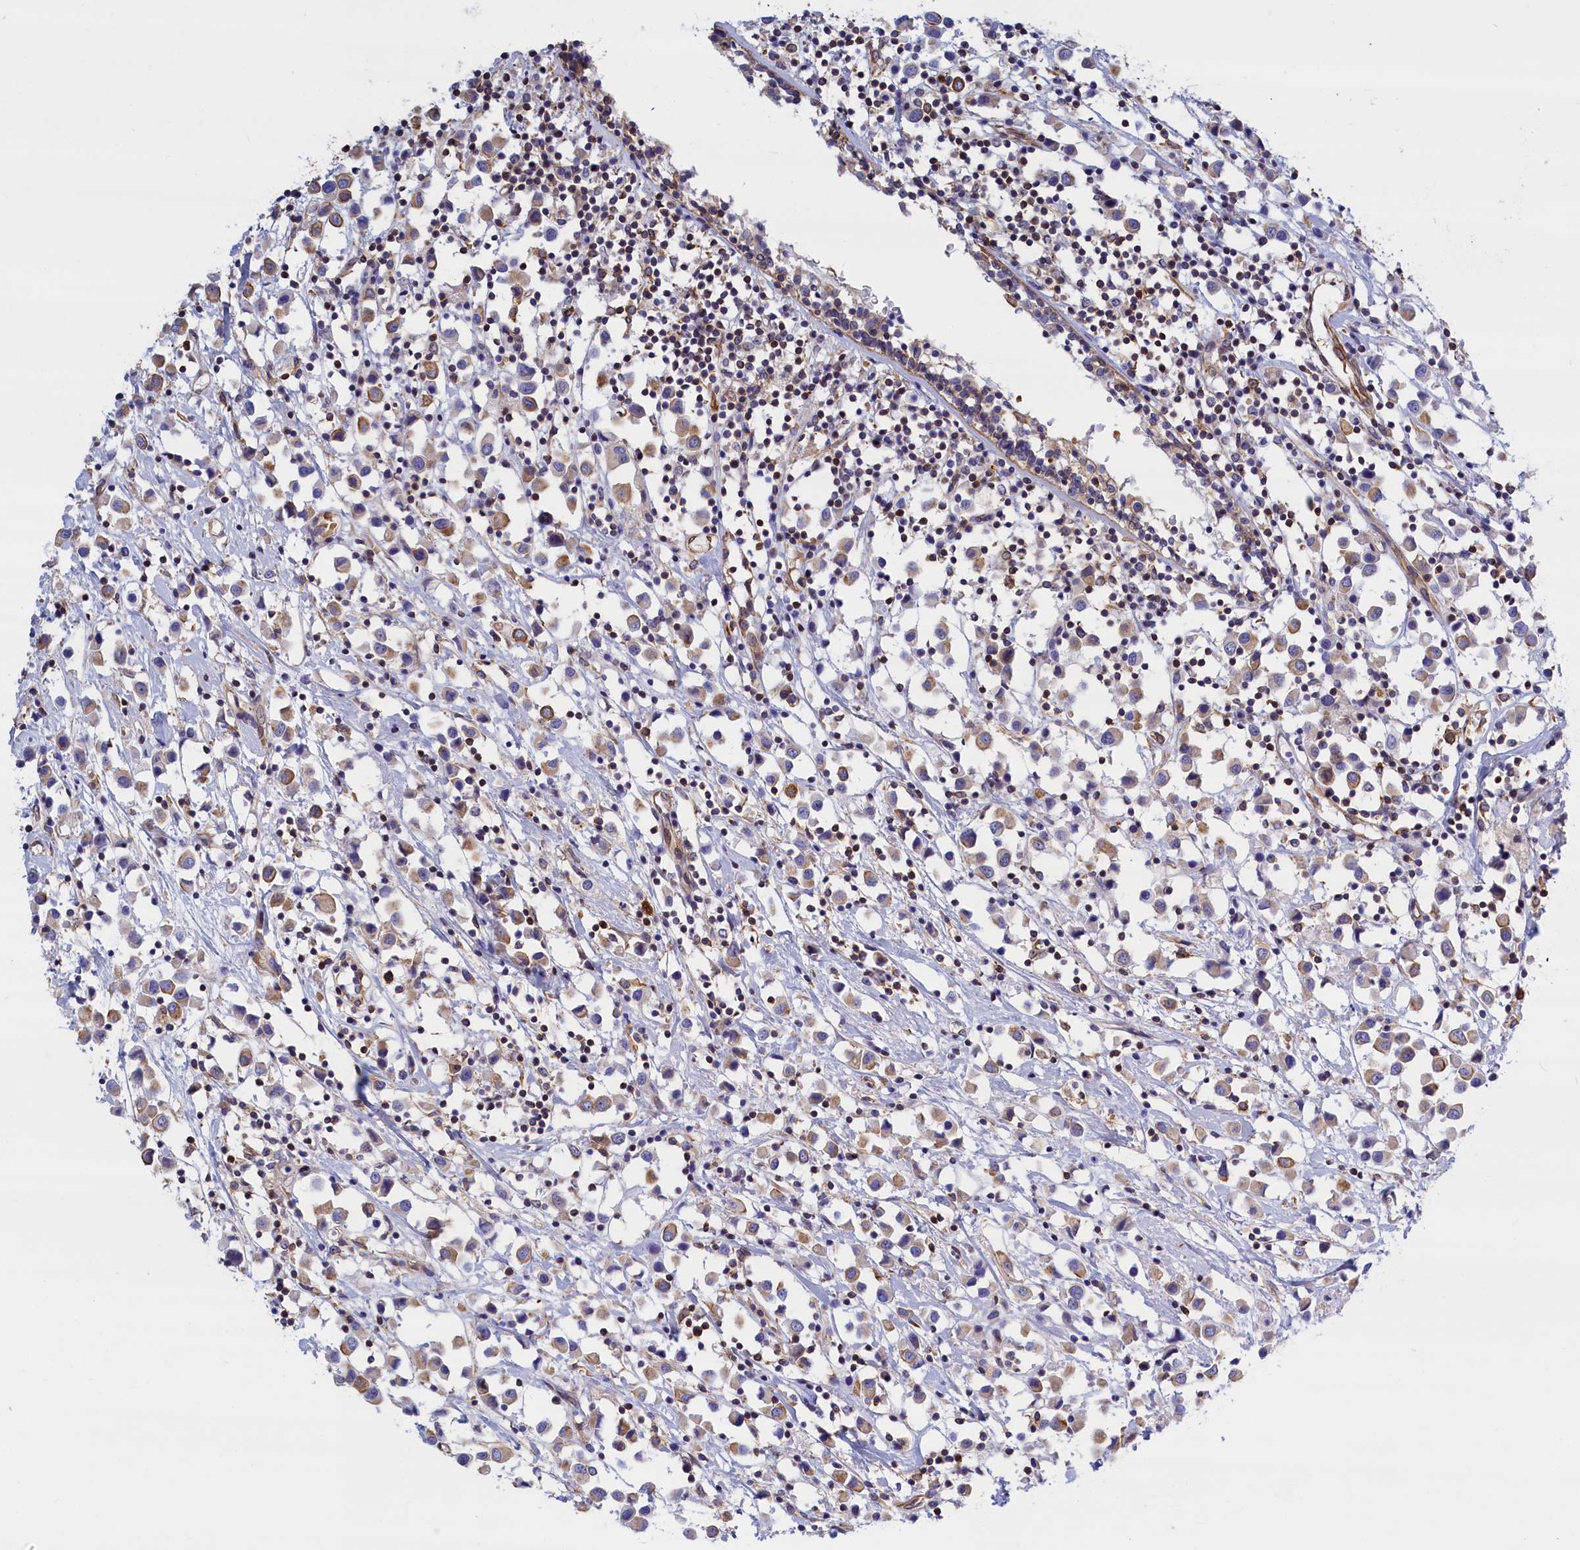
{"staining": {"intensity": "weak", "quantity": "25%-75%", "location": "cytoplasmic/membranous"}, "tissue": "breast cancer", "cell_type": "Tumor cells", "image_type": "cancer", "snomed": [{"axis": "morphology", "description": "Duct carcinoma"}, {"axis": "topography", "description": "Breast"}], "caption": "Immunohistochemistry micrograph of neoplastic tissue: human breast cancer (invasive ductal carcinoma) stained using immunohistochemistry (IHC) shows low levels of weak protein expression localized specifically in the cytoplasmic/membranous of tumor cells, appearing as a cytoplasmic/membranous brown color.", "gene": "ABCC12", "patient": {"sex": "female", "age": 61}}